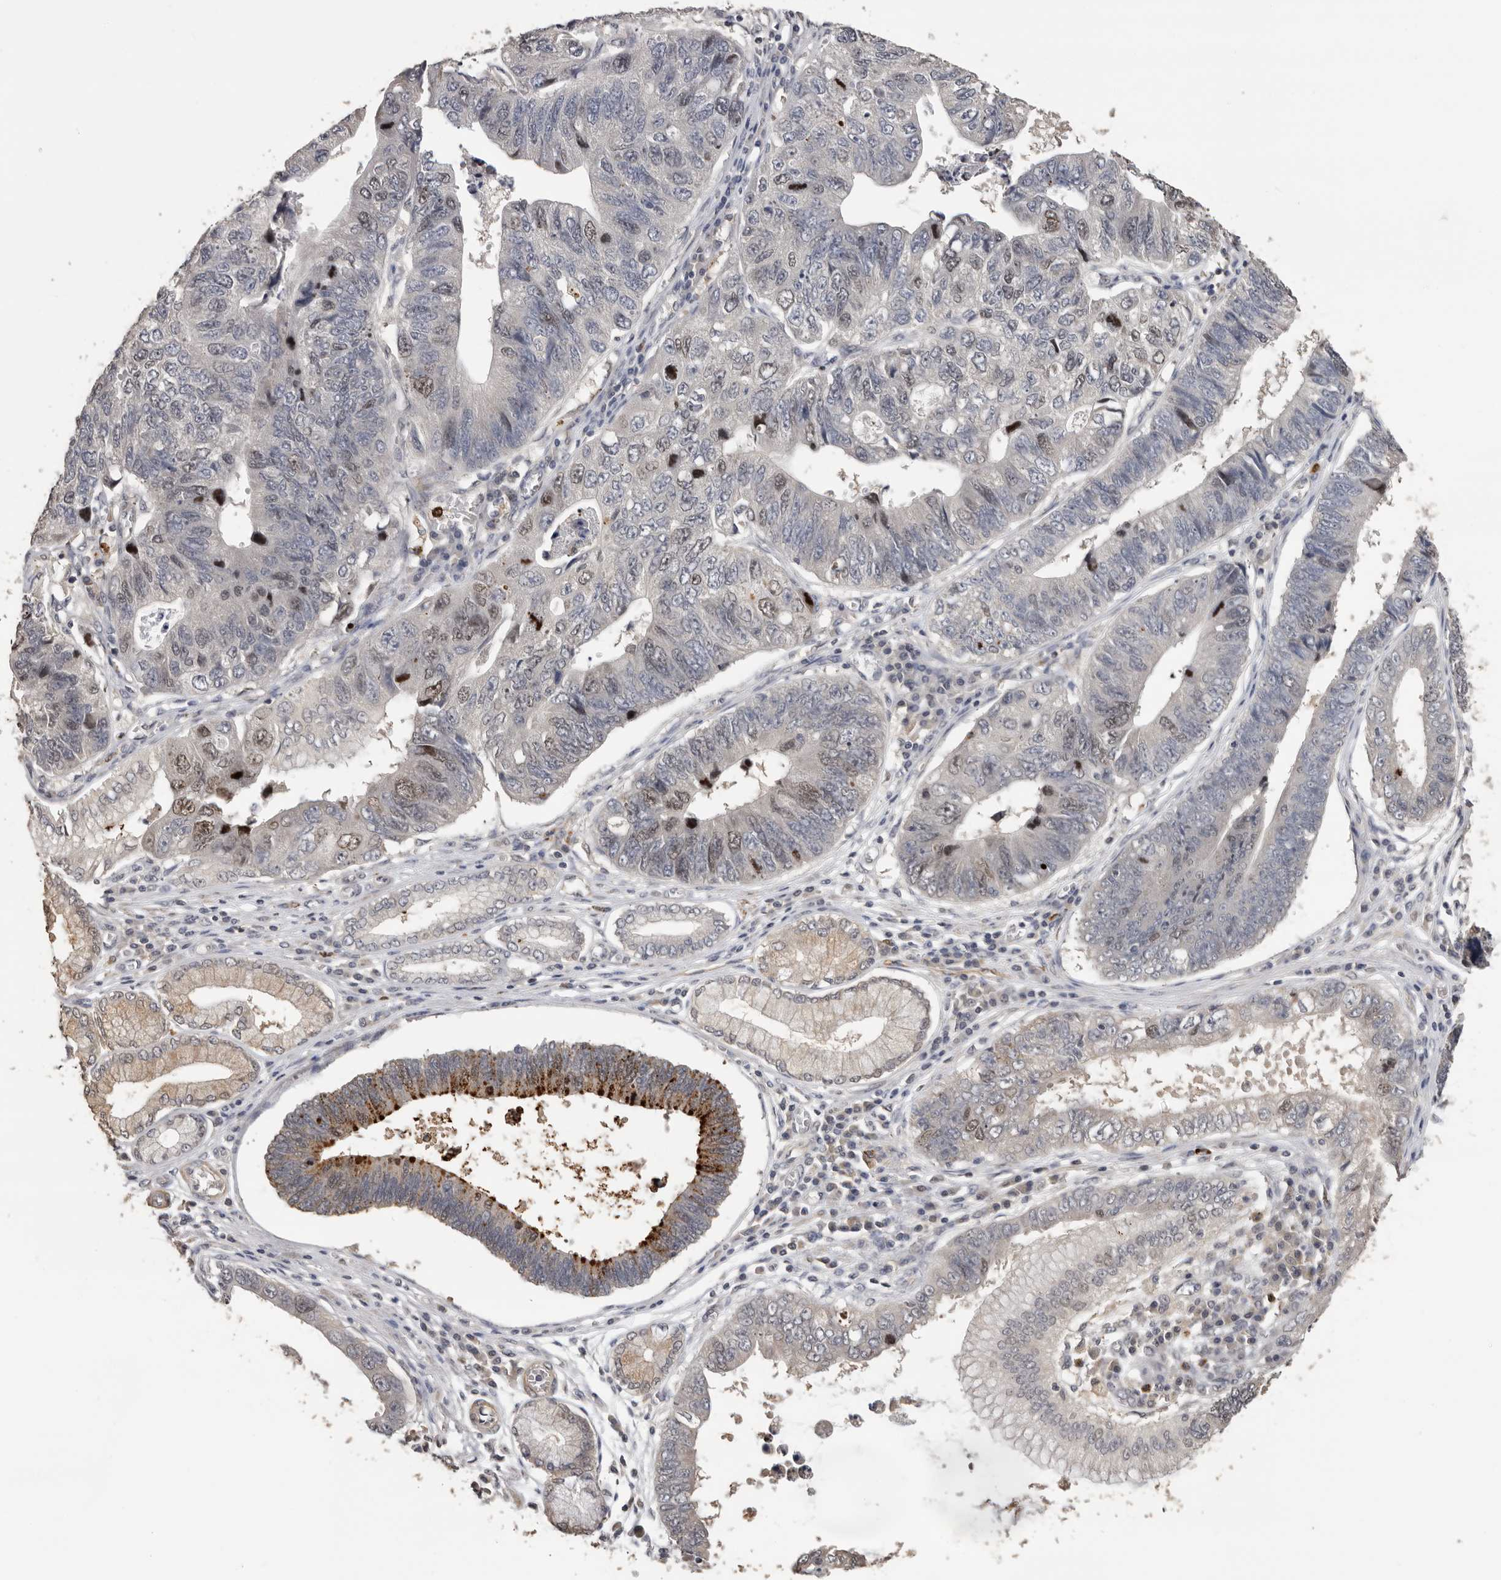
{"staining": {"intensity": "strong", "quantity": "<25%", "location": "cytoplasmic/membranous,nuclear"}, "tissue": "stomach cancer", "cell_type": "Tumor cells", "image_type": "cancer", "snomed": [{"axis": "morphology", "description": "Adenocarcinoma, NOS"}, {"axis": "topography", "description": "Stomach"}], "caption": "A micrograph showing strong cytoplasmic/membranous and nuclear positivity in about <25% of tumor cells in stomach cancer, as visualized by brown immunohistochemical staining.", "gene": "KIF2B", "patient": {"sex": "male", "age": 59}}